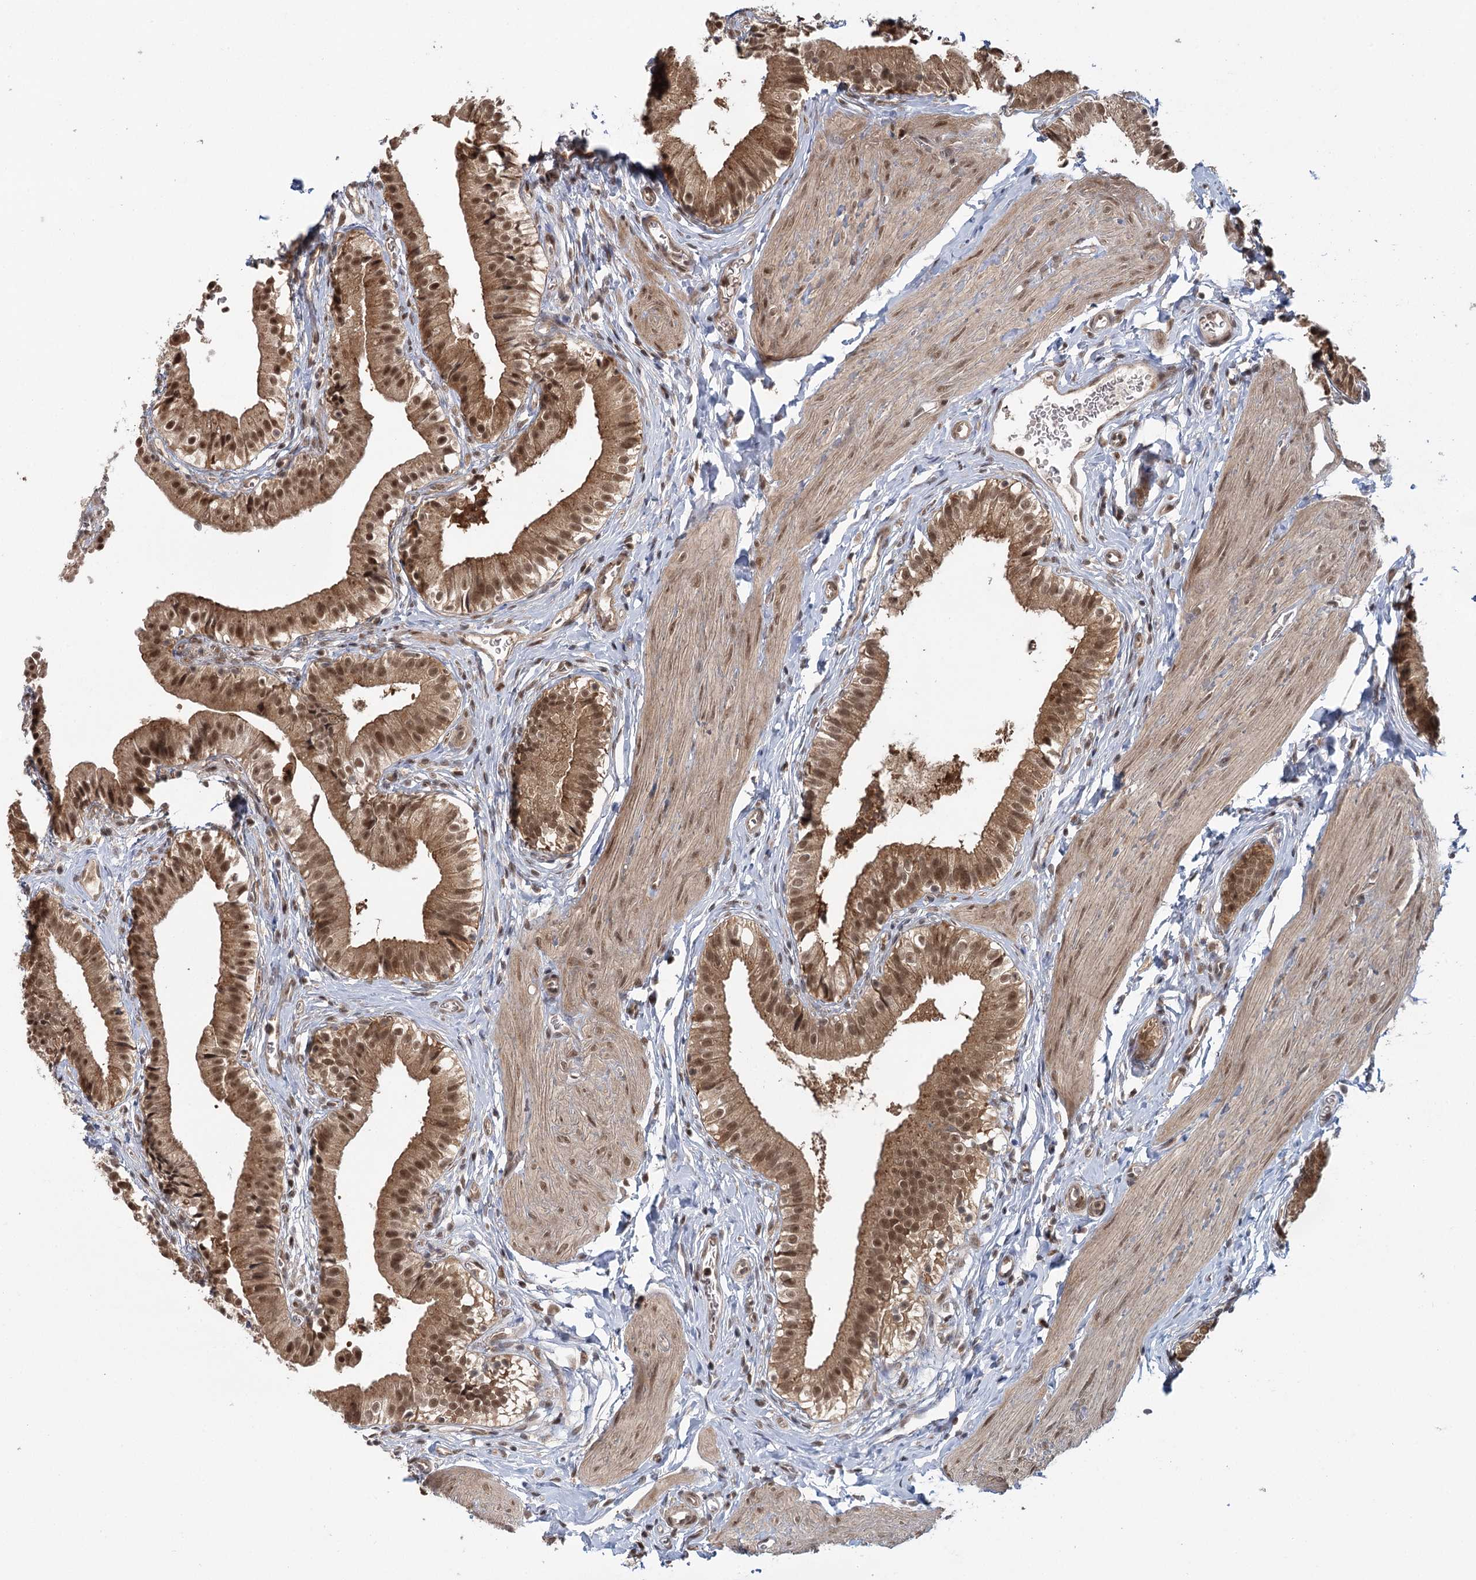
{"staining": {"intensity": "moderate", "quantity": ">75%", "location": "cytoplasmic/membranous,nuclear"}, "tissue": "gallbladder", "cell_type": "Glandular cells", "image_type": "normal", "snomed": [{"axis": "morphology", "description": "Normal tissue, NOS"}, {"axis": "topography", "description": "Gallbladder"}], "caption": "The histopathology image demonstrates staining of normal gallbladder, revealing moderate cytoplasmic/membranous,nuclear protein positivity (brown color) within glandular cells. The staining was performed using DAB (3,3'-diaminobenzidine), with brown indicating positive protein expression. Nuclei are stained blue with hematoxylin.", "gene": "N6AMT1", "patient": {"sex": "female", "age": 47}}